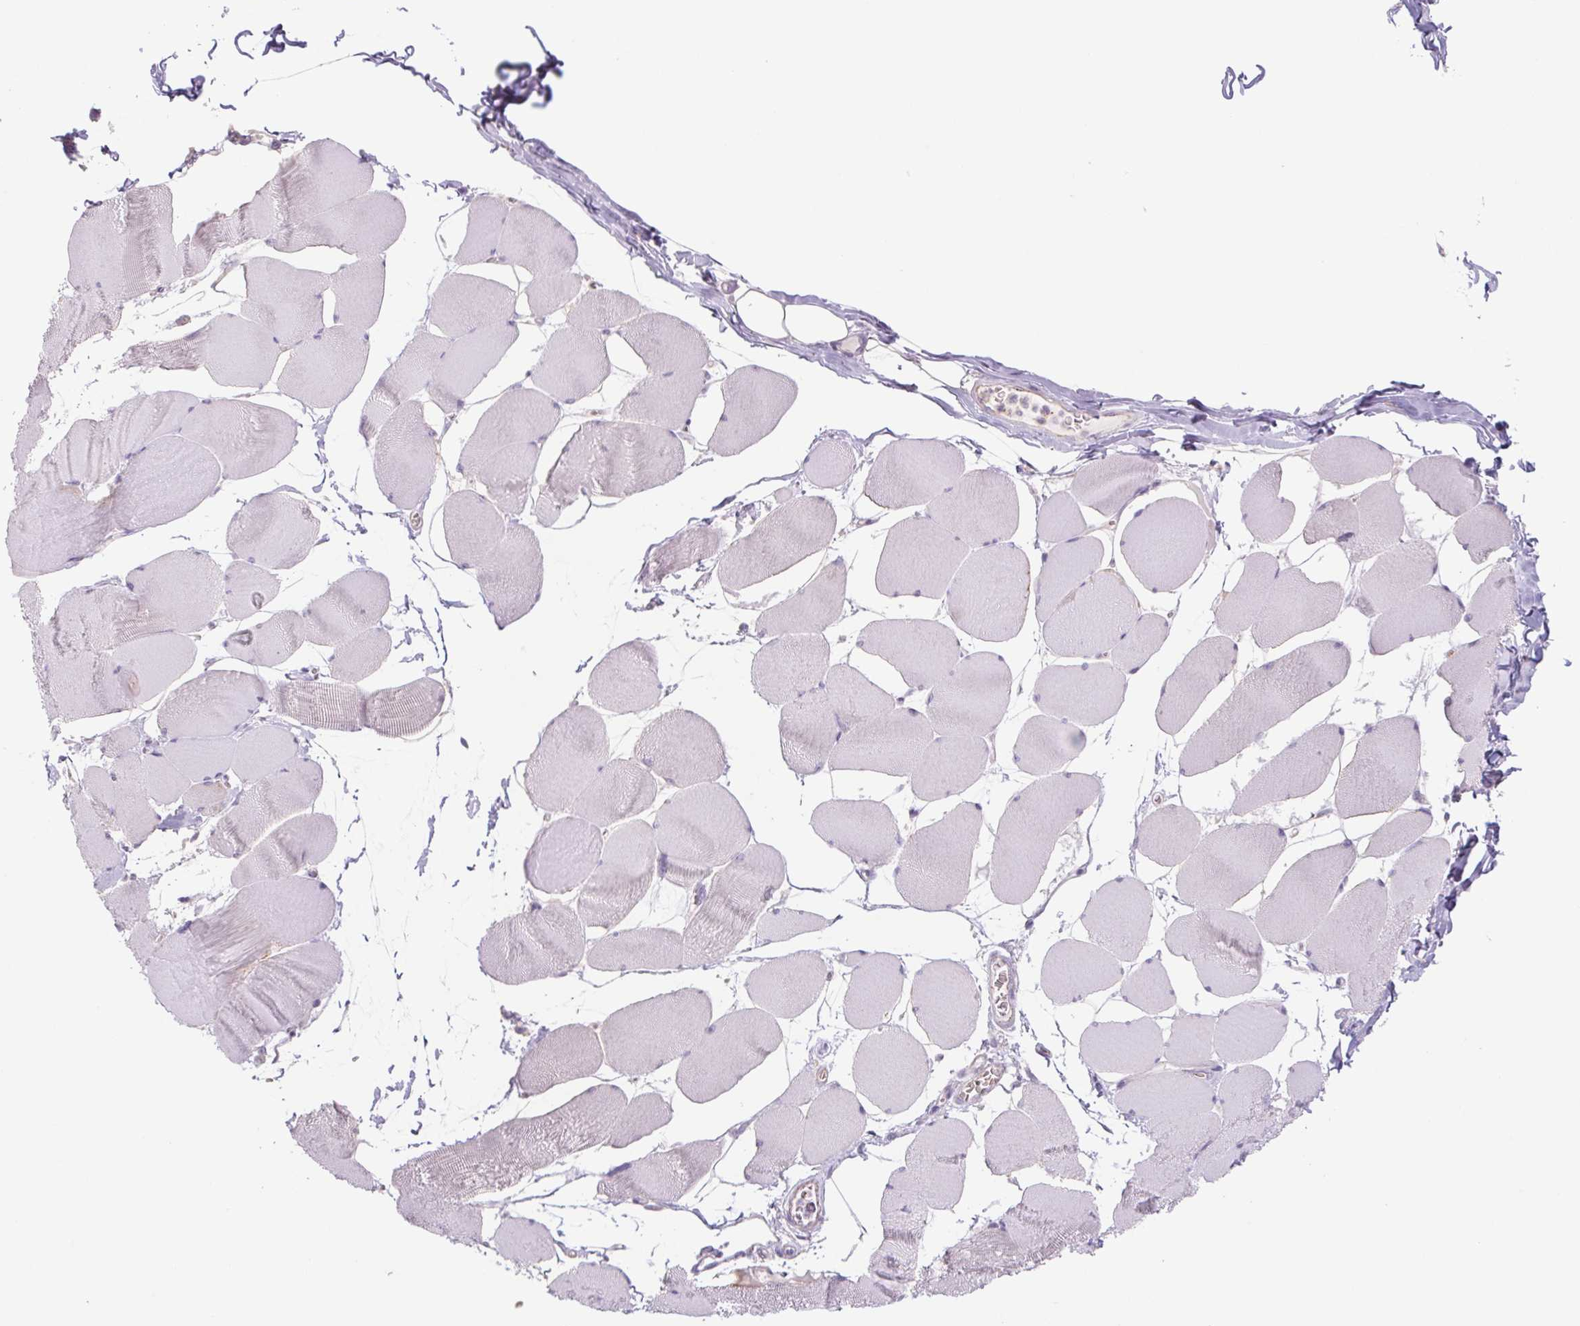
{"staining": {"intensity": "negative", "quantity": "none", "location": "none"}, "tissue": "skeletal muscle", "cell_type": "Myocytes", "image_type": "normal", "snomed": [{"axis": "morphology", "description": "Normal tissue, NOS"}, {"axis": "topography", "description": "Skeletal muscle"}], "caption": "A photomicrograph of skeletal muscle stained for a protein demonstrates no brown staining in myocytes.", "gene": "IGFL3", "patient": {"sex": "female", "age": 75}}